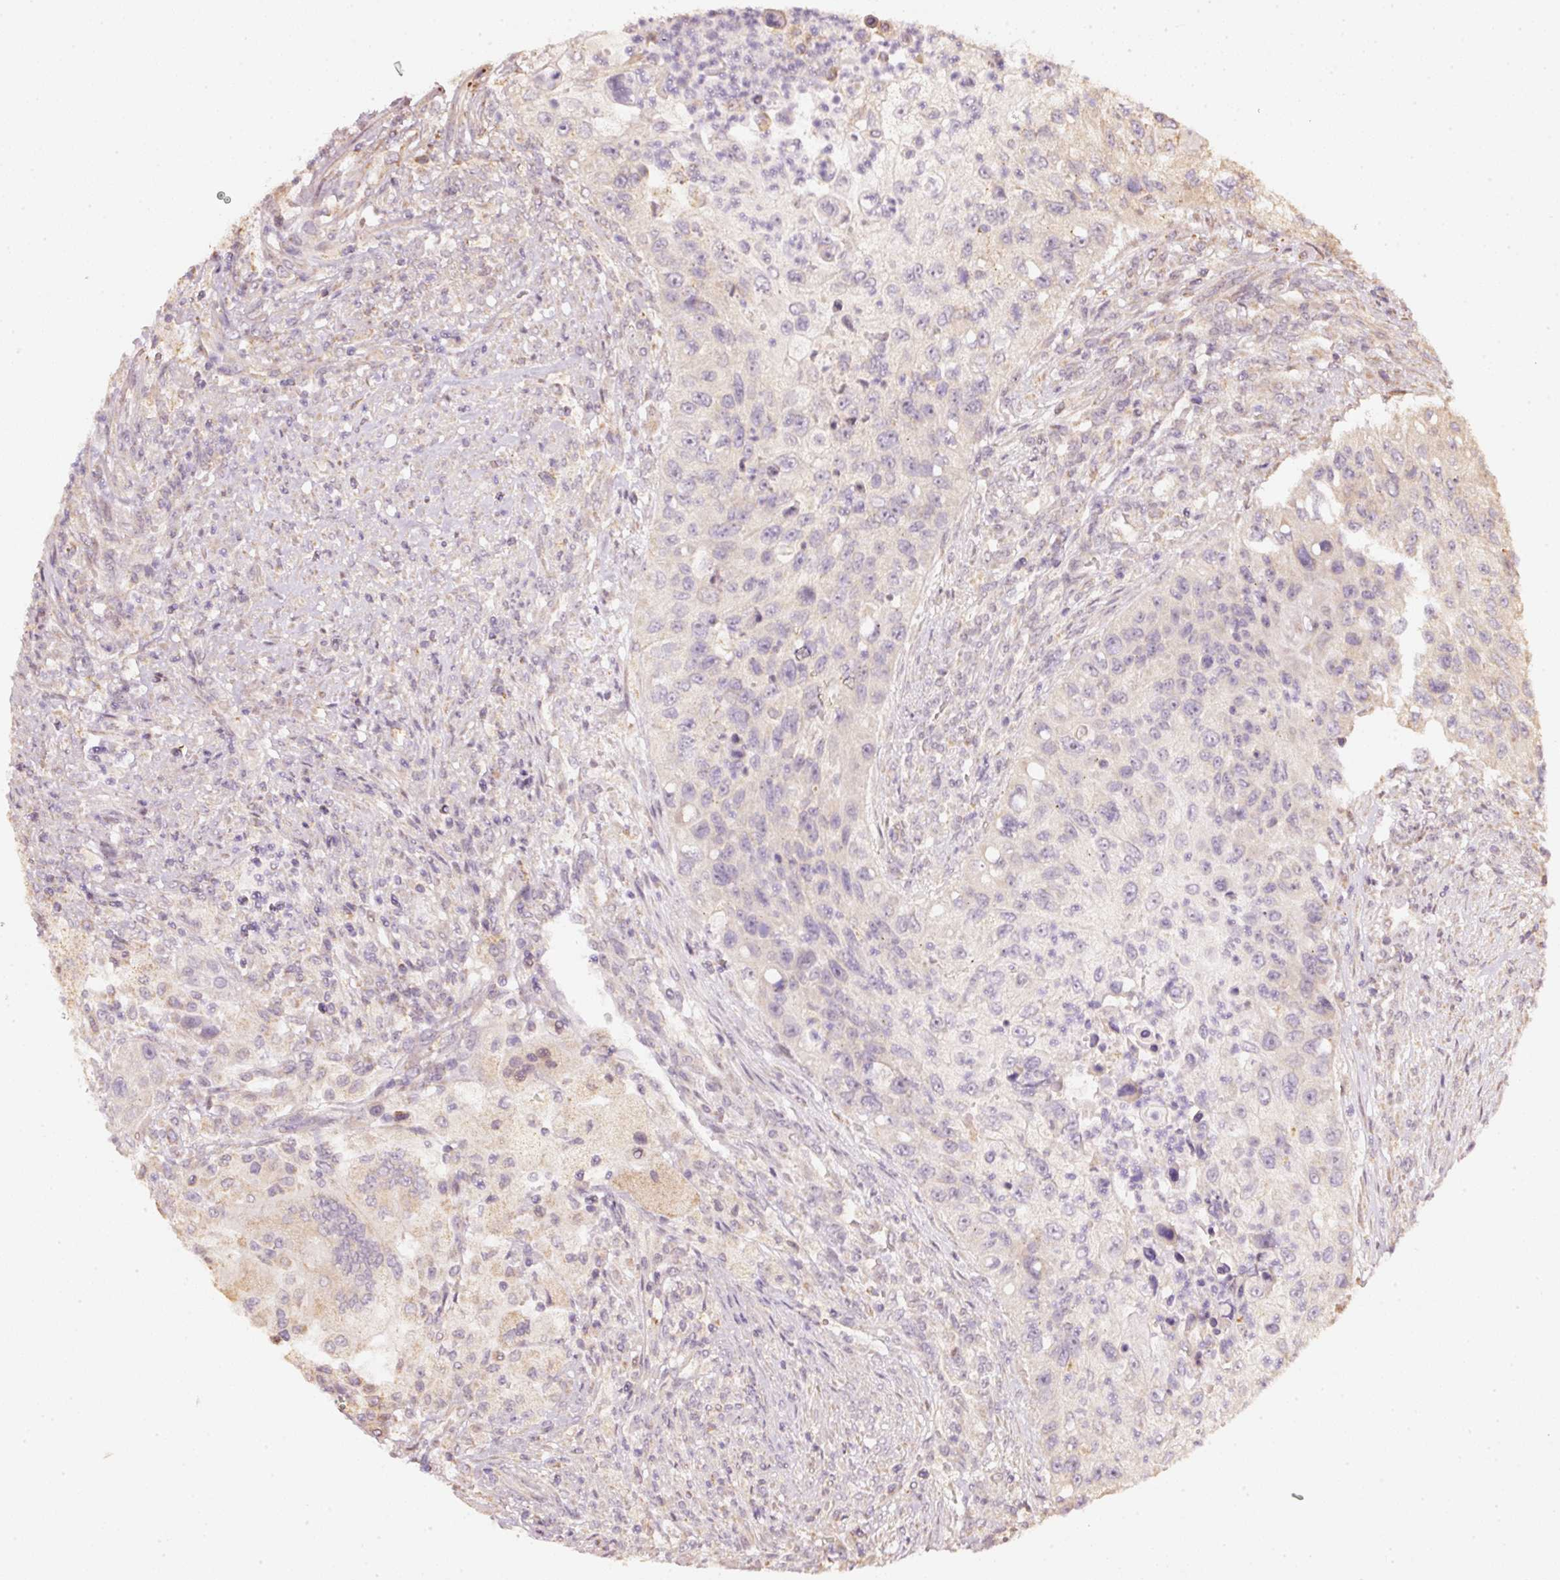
{"staining": {"intensity": "negative", "quantity": "none", "location": "none"}, "tissue": "urothelial cancer", "cell_type": "Tumor cells", "image_type": "cancer", "snomed": [{"axis": "morphology", "description": "Urothelial carcinoma, High grade"}, {"axis": "topography", "description": "Urinary bladder"}], "caption": "Tumor cells are negative for brown protein staining in urothelial cancer.", "gene": "RAB35", "patient": {"sex": "female", "age": 60}}